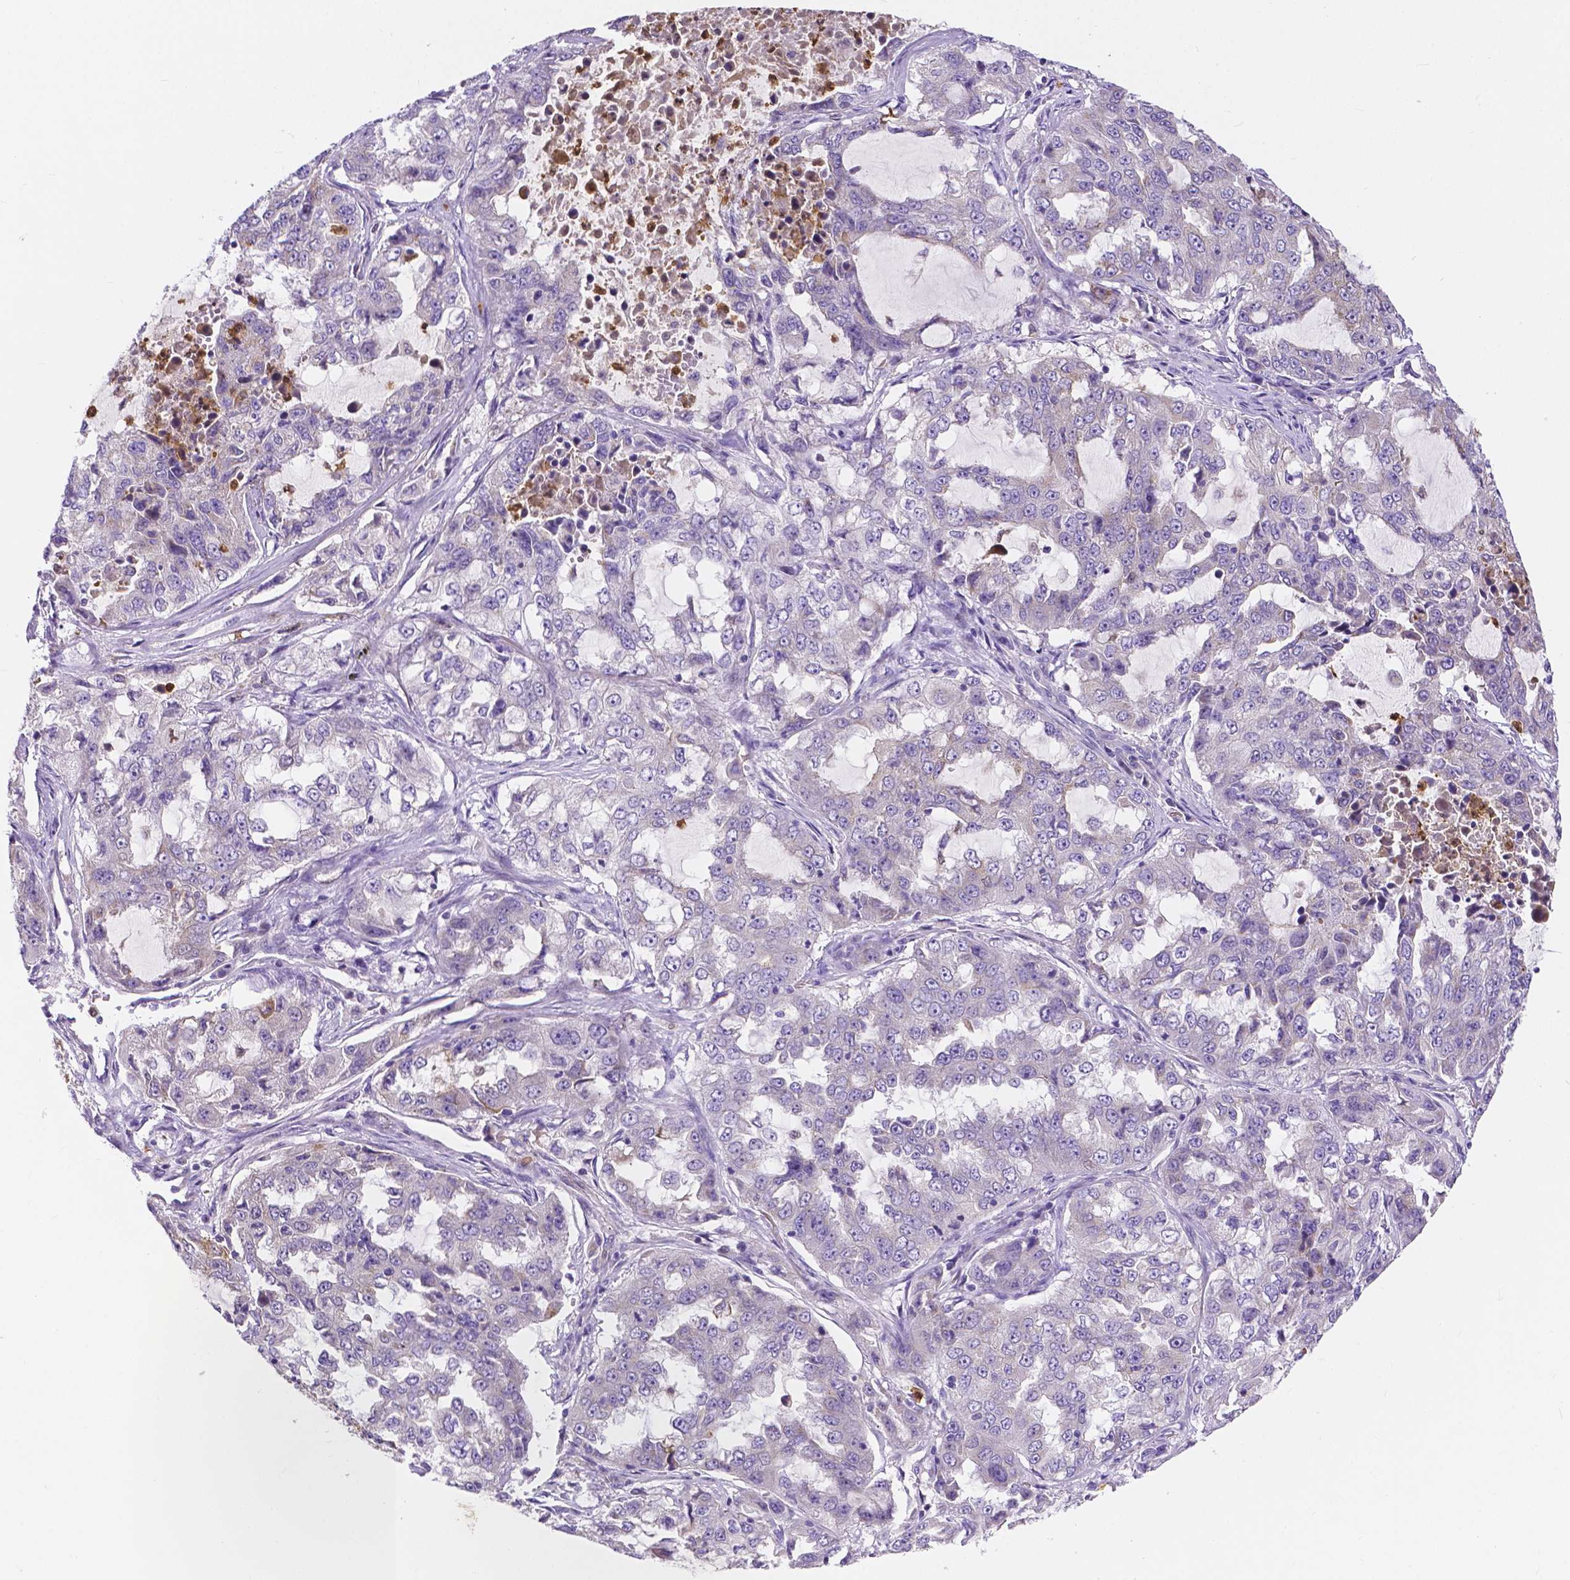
{"staining": {"intensity": "negative", "quantity": "none", "location": "none"}, "tissue": "lung cancer", "cell_type": "Tumor cells", "image_type": "cancer", "snomed": [{"axis": "morphology", "description": "Adenocarcinoma, NOS"}, {"axis": "topography", "description": "Lung"}], "caption": "Tumor cells are negative for brown protein staining in lung cancer (adenocarcinoma).", "gene": "ZNRD2", "patient": {"sex": "female", "age": 61}}